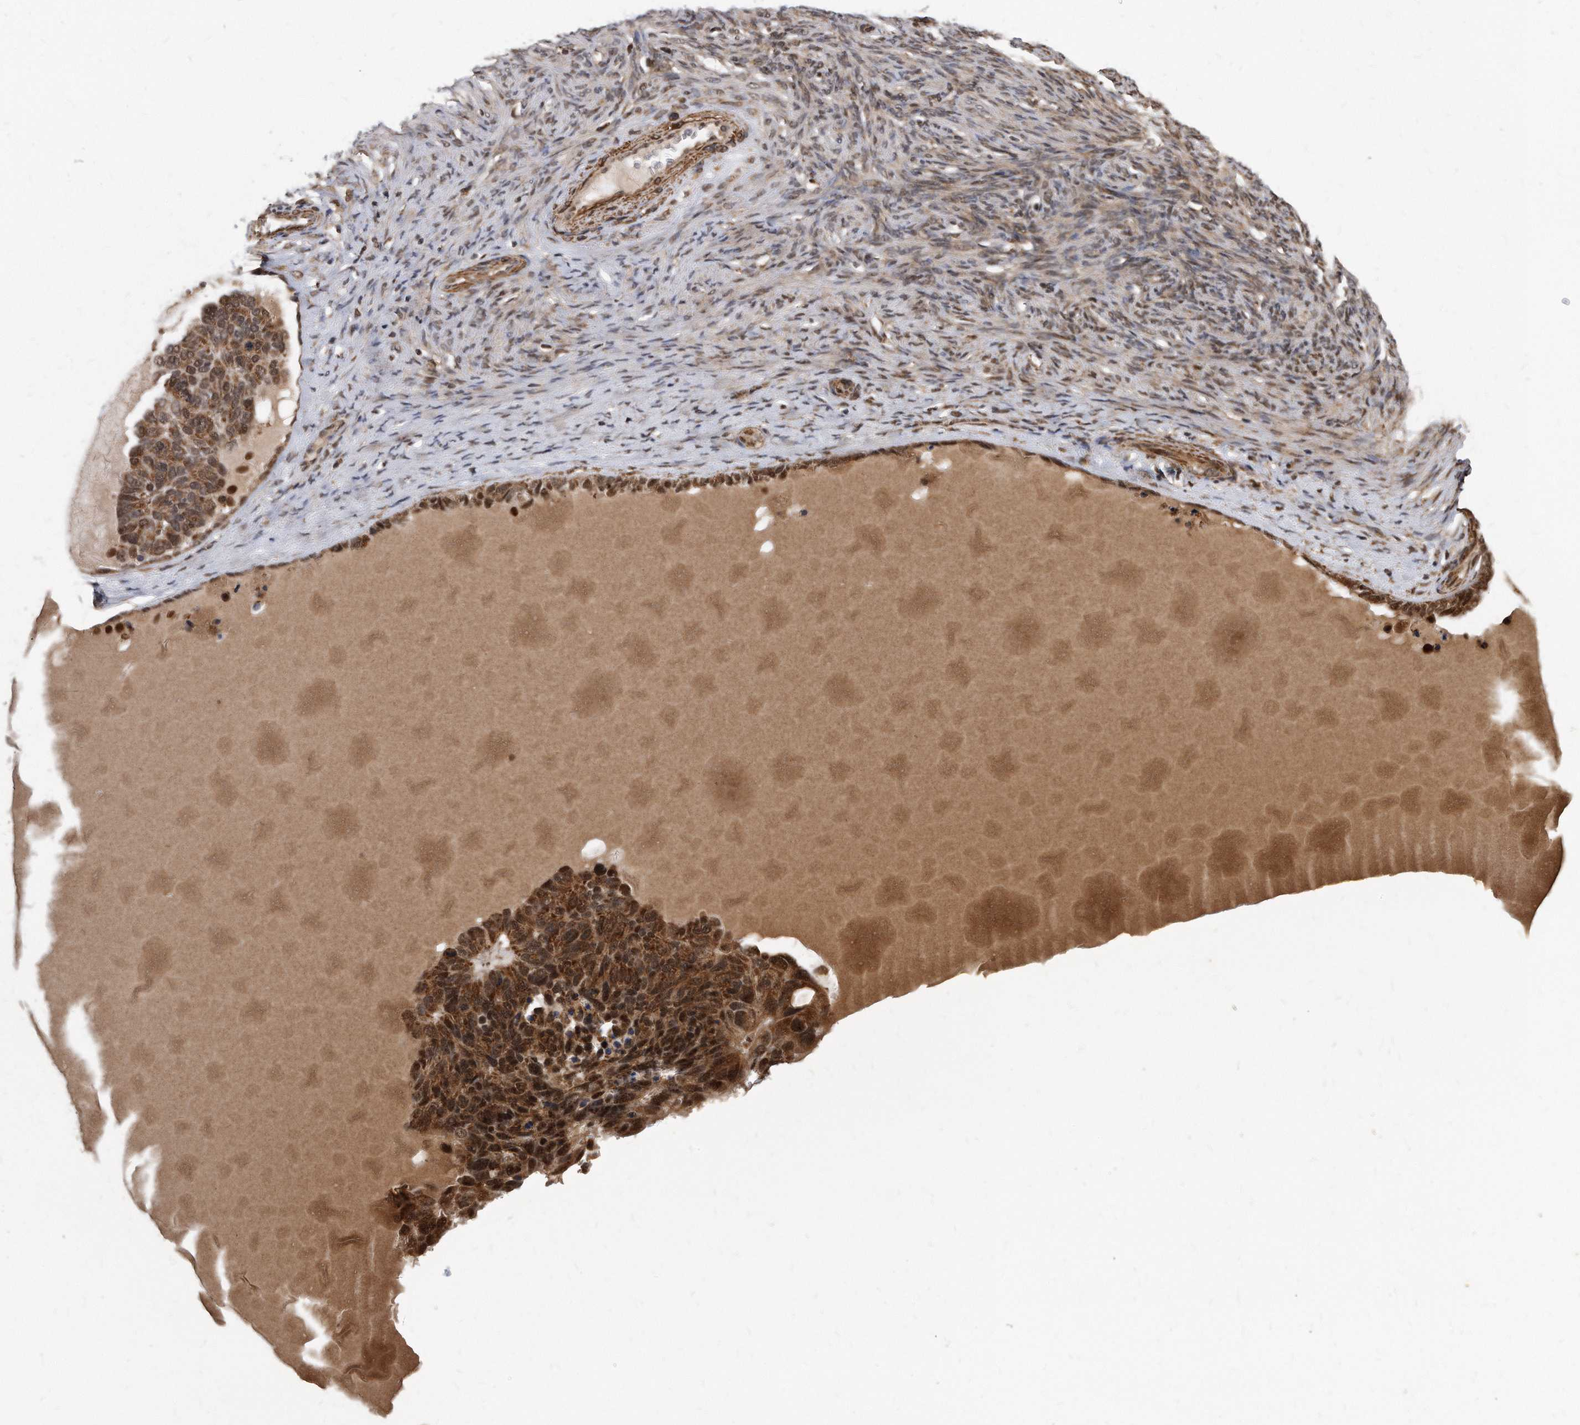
{"staining": {"intensity": "strong", "quantity": ">75%", "location": "cytoplasmic/membranous,nuclear"}, "tissue": "ovarian cancer", "cell_type": "Tumor cells", "image_type": "cancer", "snomed": [{"axis": "morphology", "description": "Cystadenocarcinoma, serous, NOS"}, {"axis": "topography", "description": "Ovary"}], "caption": "A histopathology image of human serous cystadenocarcinoma (ovarian) stained for a protein shows strong cytoplasmic/membranous and nuclear brown staining in tumor cells.", "gene": "DUSP22", "patient": {"sex": "female", "age": 44}}